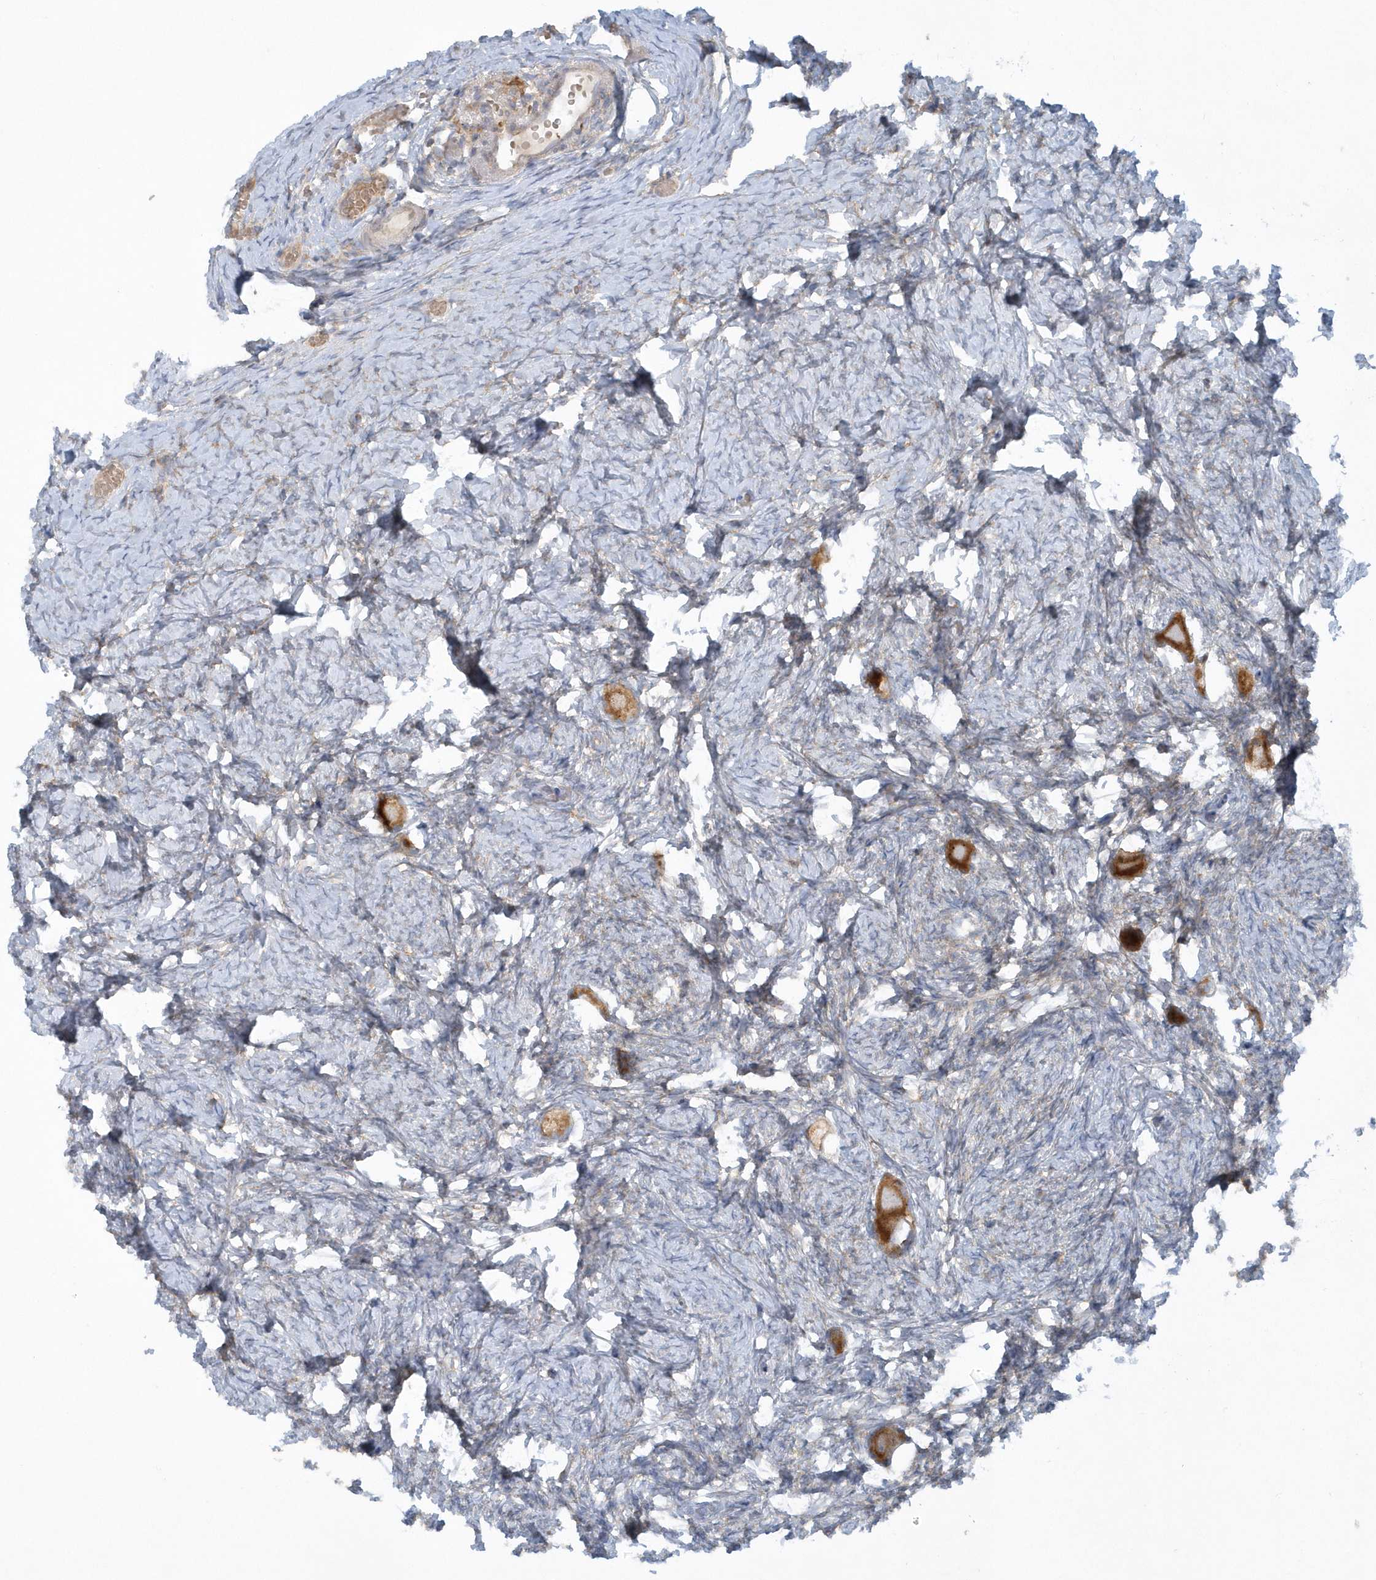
{"staining": {"intensity": "strong", "quantity": ">75%", "location": "cytoplasmic/membranous"}, "tissue": "ovary", "cell_type": "Follicle cells", "image_type": "normal", "snomed": [{"axis": "morphology", "description": "Normal tissue, NOS"}, {"axis": "topography", "description": "Ovary"}], "caption": "Ovary stained with immunohistochemistry demonstrates strong cytoplasmic/membranous staining in about >75% of follicle cells. The staining is performed using DAB (3,3'-diaminobenzidine) brown chromogen to label protein expression. The nuclei are counter-stained blue using hematoxylin.", "gene": "CNOT10", "patient": {"sex": "female", "age": 27}}